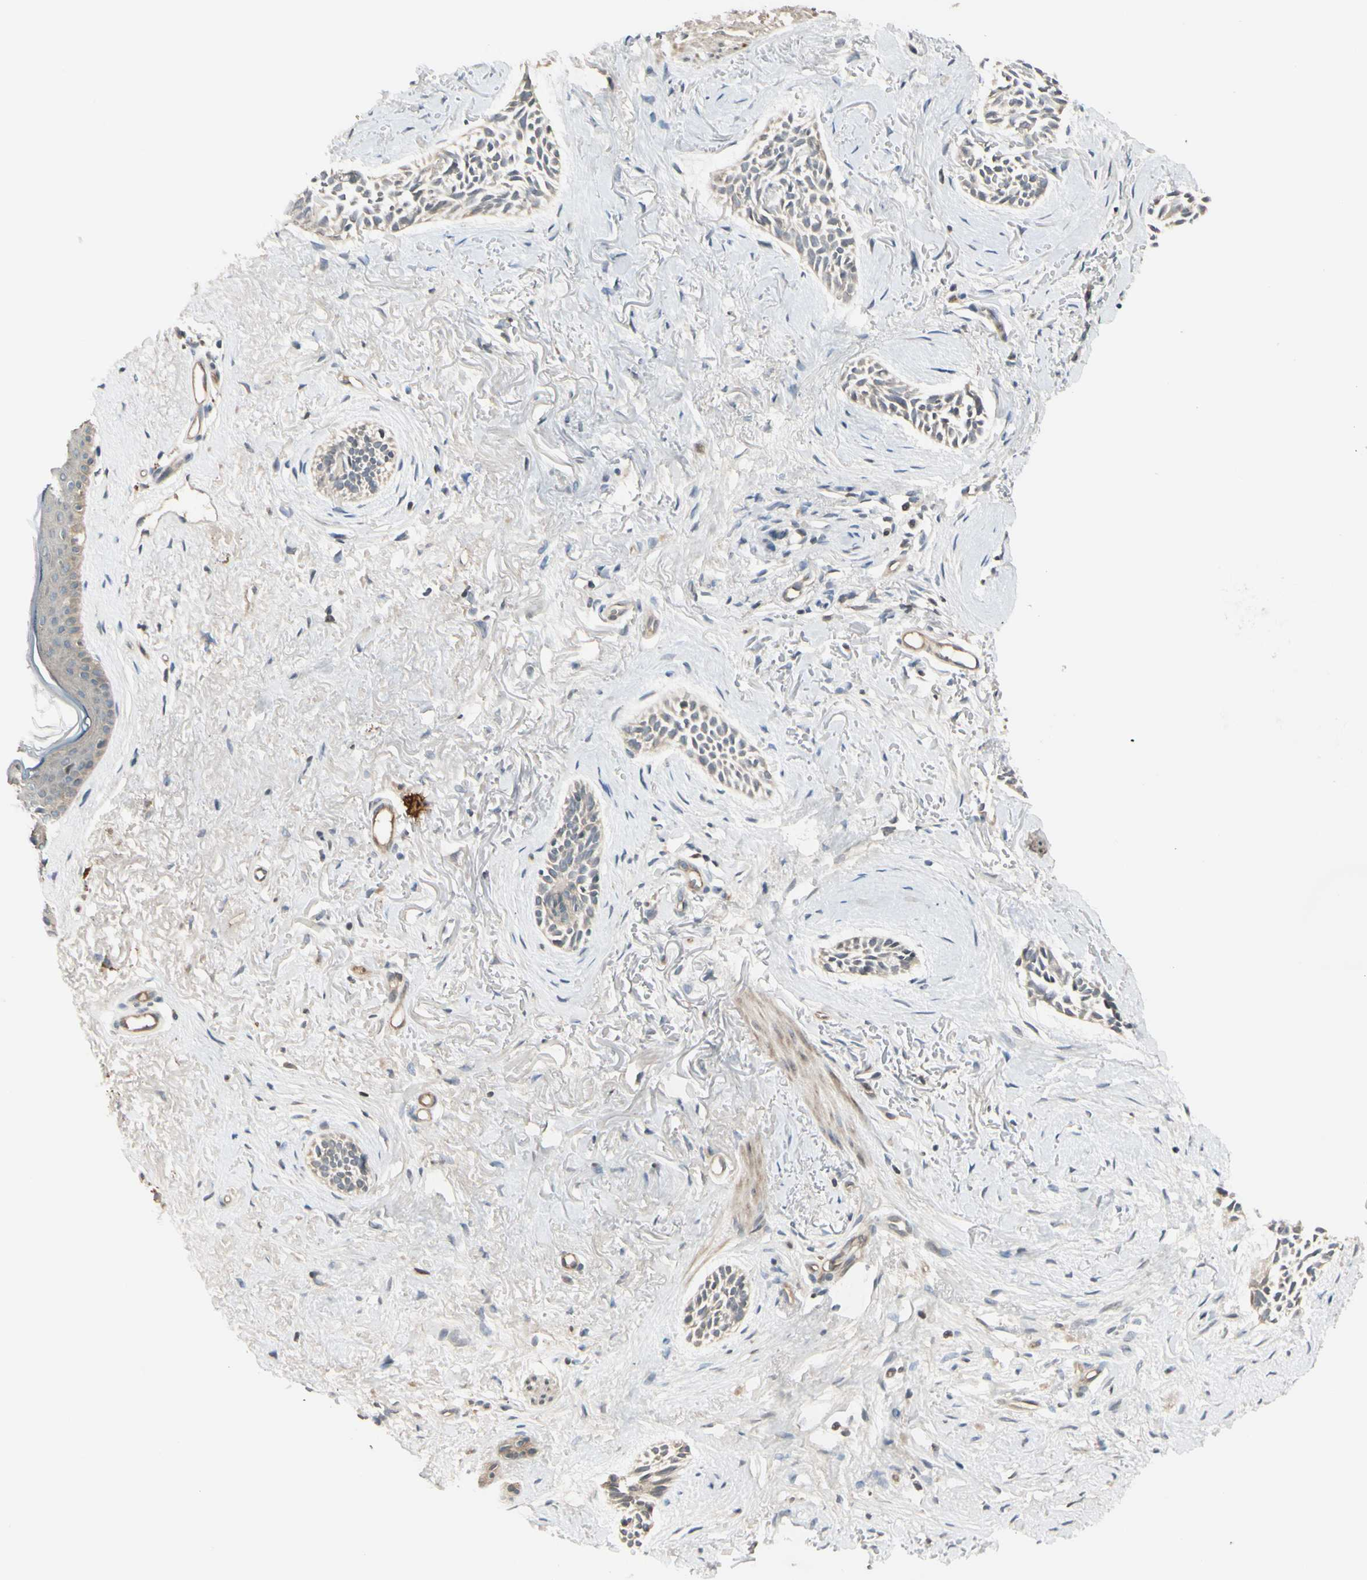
{"staining": {"intensity": "negative", "quantity": "none", "location": "none"}, "tissue": "skin cancer", "cell_type": "Tumor cells", "image_type": "cancer", "snomed": [{"axis": "morphology", "description": "Normal tissue, NOS"}, {"axis": "morphology", "description": "Basal cell carcinoma"}, {"axis": "topography", "description": "Skin"}], "caption": "Image shows no significant protein staining in tumor cells of skin basal cell carcinoma.", "gene": "FGF10", "patient": {"sex": "female", "age": 84}}